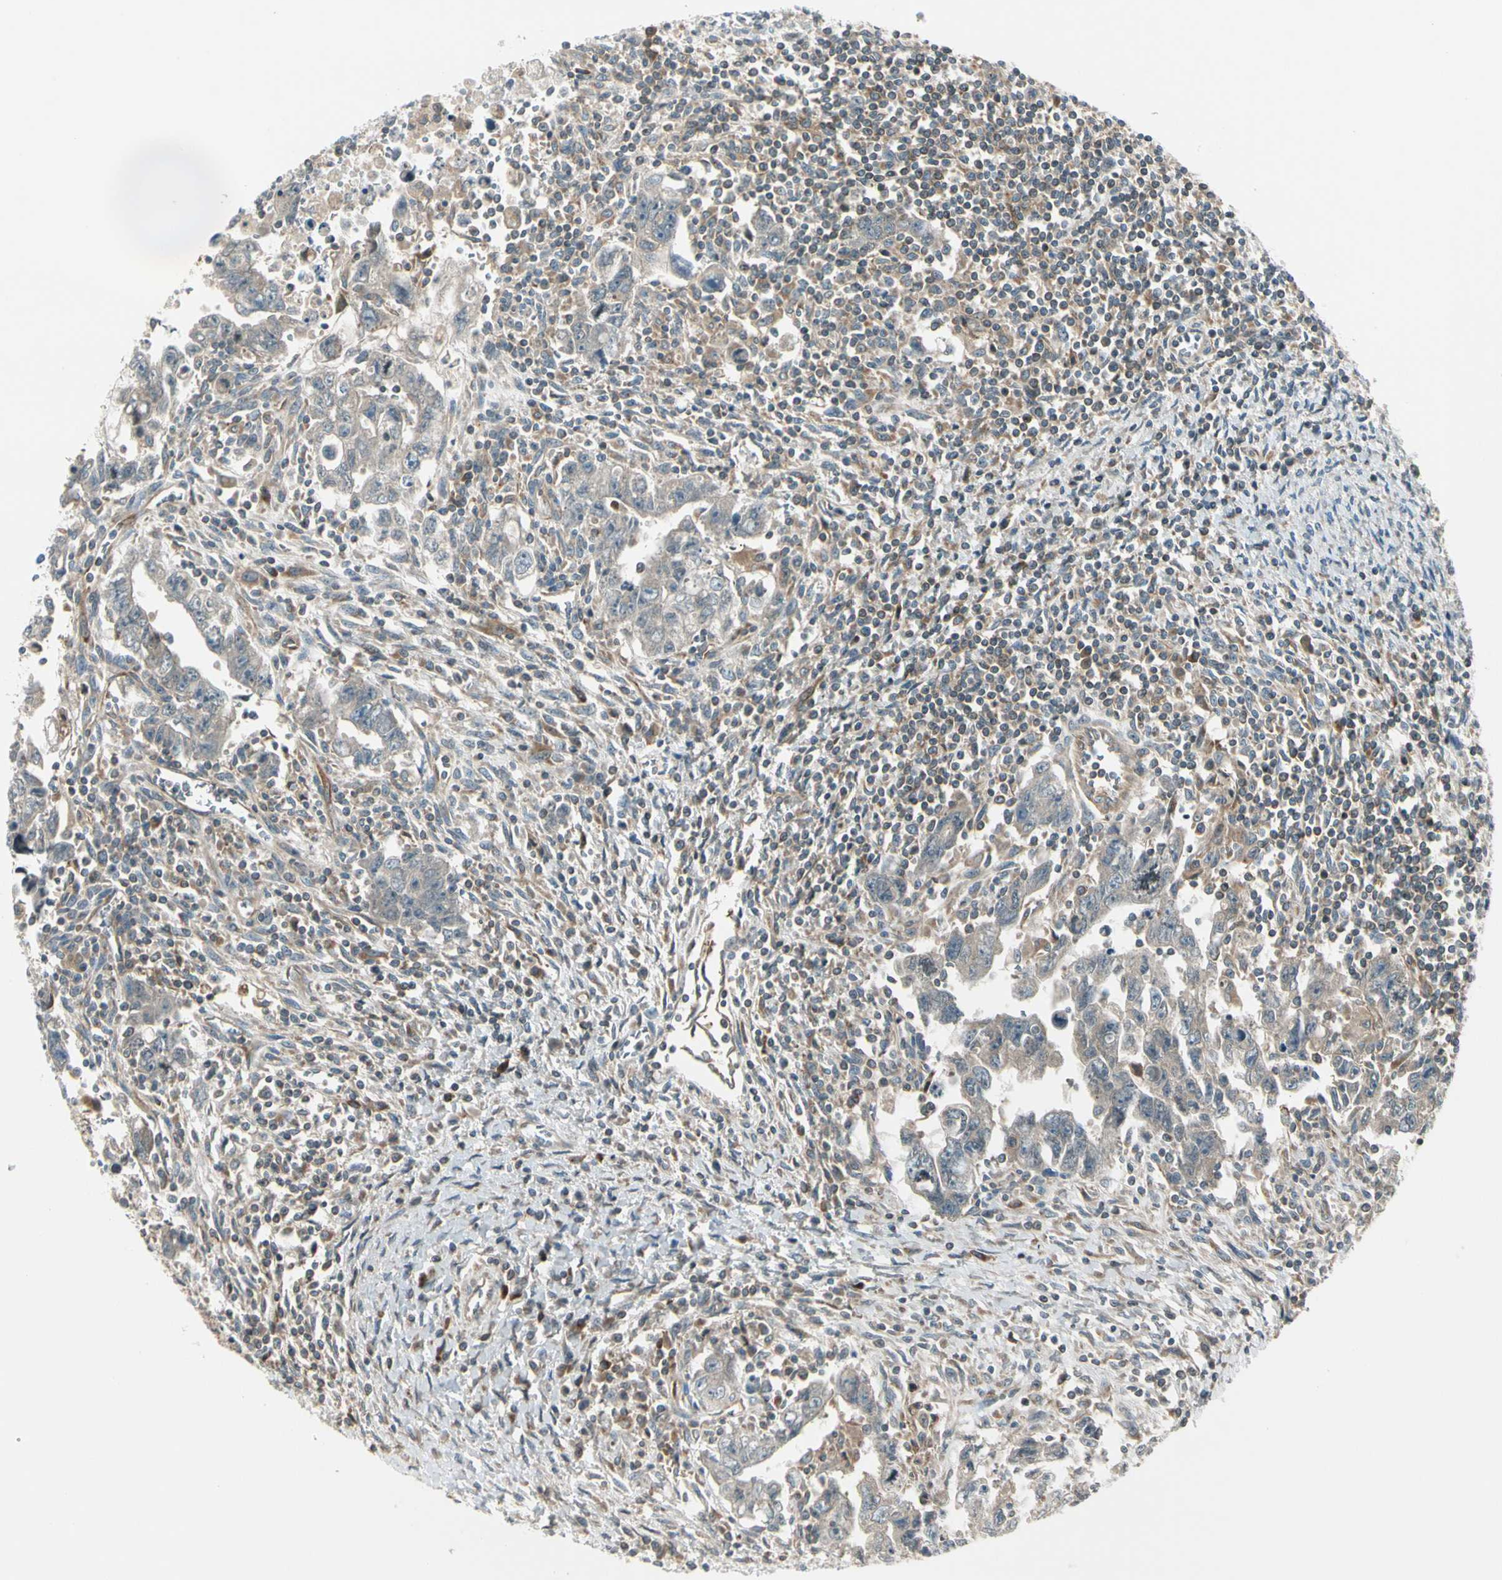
{"staining": {"intensity": "negative", "quantity": "none", "location": "none"}, "tissue": "testis cancer", "cell_type": "Tumor cells", "image_type": "cancer", "snomed": [{"axis": "morphology", "description": "Carcinoma, Embryonal, NOS"}, {"axis": "topography", "description": "Testis"}], "caption": "The IHC image has no significant expression in tumor cells of embryonal carcinoma (testis) tissue.", "gene": "TRIO", "patient": {"sex": "male", "age": 28}}